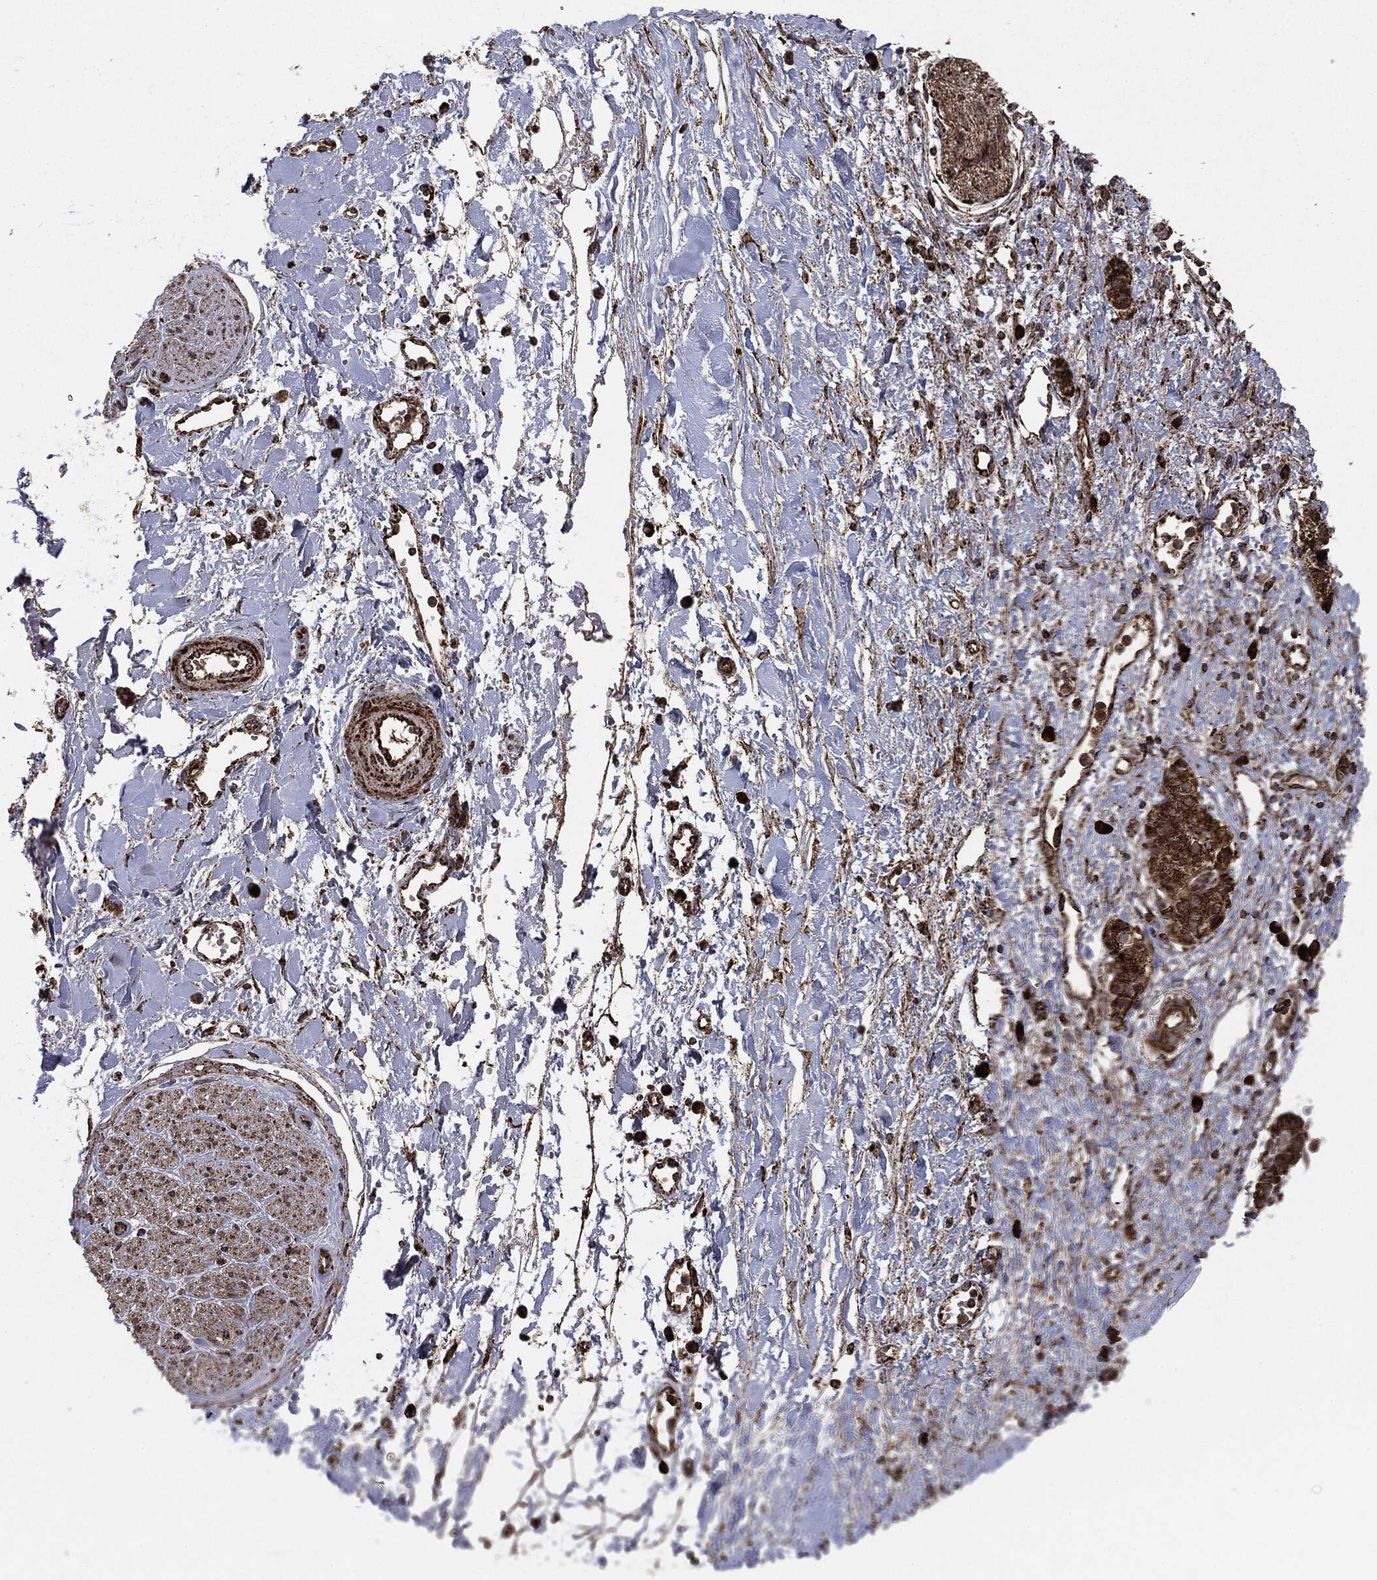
{"staining": {"intensity": "strong", "quantity": "25%-75%", "location": "cytoplasmic/membranous"}, "tissue": "soft tissue", "cell_type": "Fibroblasts", "image_type": "normal", "snomed": [{"axis": "morphology", "description": "Normal tissue, NOS"}, {"axis": "morphology", "description": "Adenocarcinoma, NOS"}, {"axis": "topography", "description": "Pancreas"}, {"axis": "topography", "description": "Peripheral nerve tissue"}], "caption": "A high amount of strong cytoplasmic/membranous expression is seen in approximately 25%-75% of fibroblasts in unremarkable soft tissue. The protein is shown in brown color, while the nuclei are stained blue.", "gene": "MAP2K1", "patient": {"sex": "male", "age": 61}}